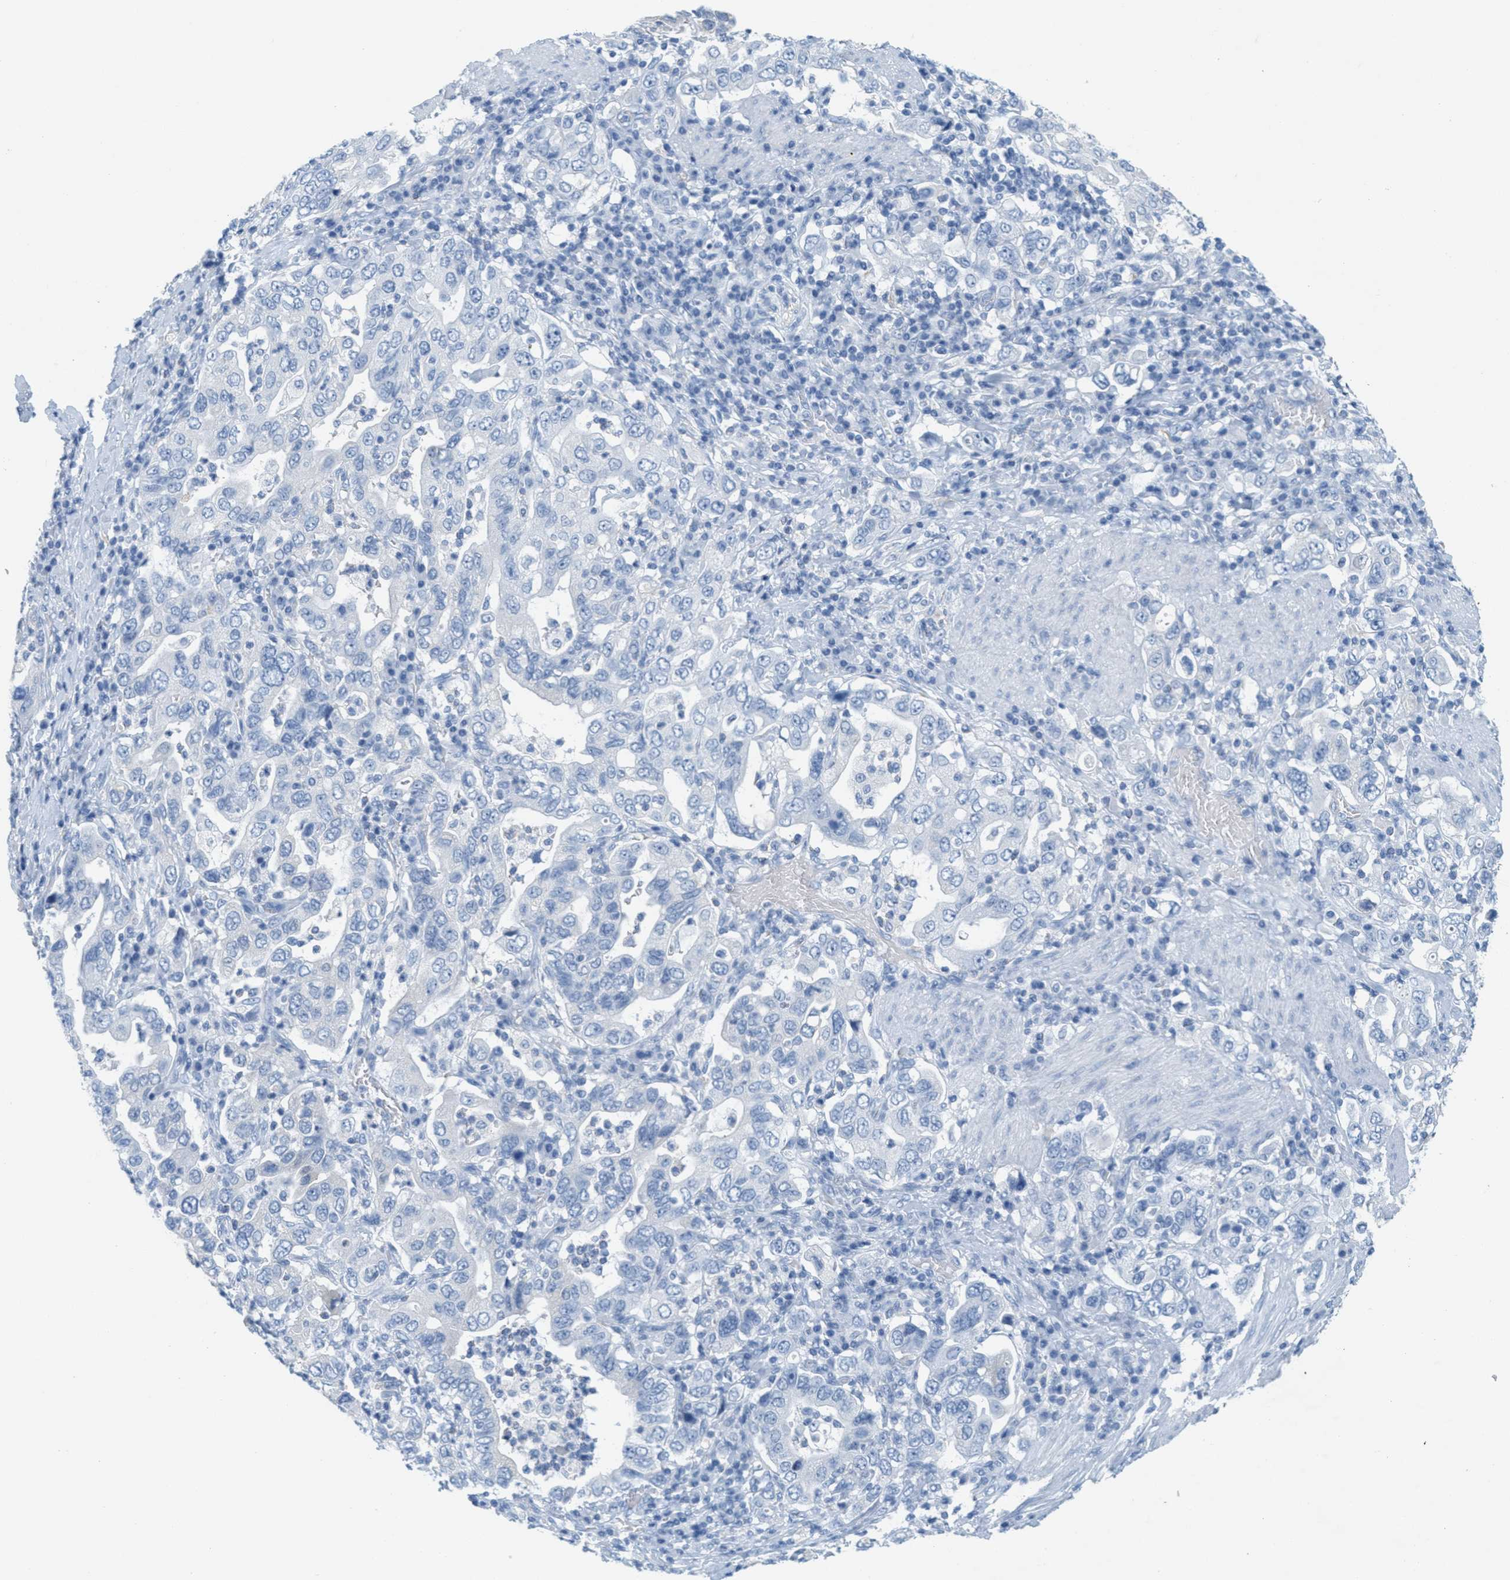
{"staining": {"intensity": "negative", "quantity": "none", "location": "none"}, "tissue": "stomach cancer", "cell_type": "Tumor cells", "image_type": "cancer", "snomed": [{"axis": "morphology", "description": "Adenocarcinoma, NOS"}, {"axis": "topography", "description": "Stomach, upper"}], "caption": "An IHC histopathology image of stomach cancer is shown. There is no staining in tumor cells of stomach cancer.", "gene": "GPM6A", "patient": {"sex": "male", "age": 62}}